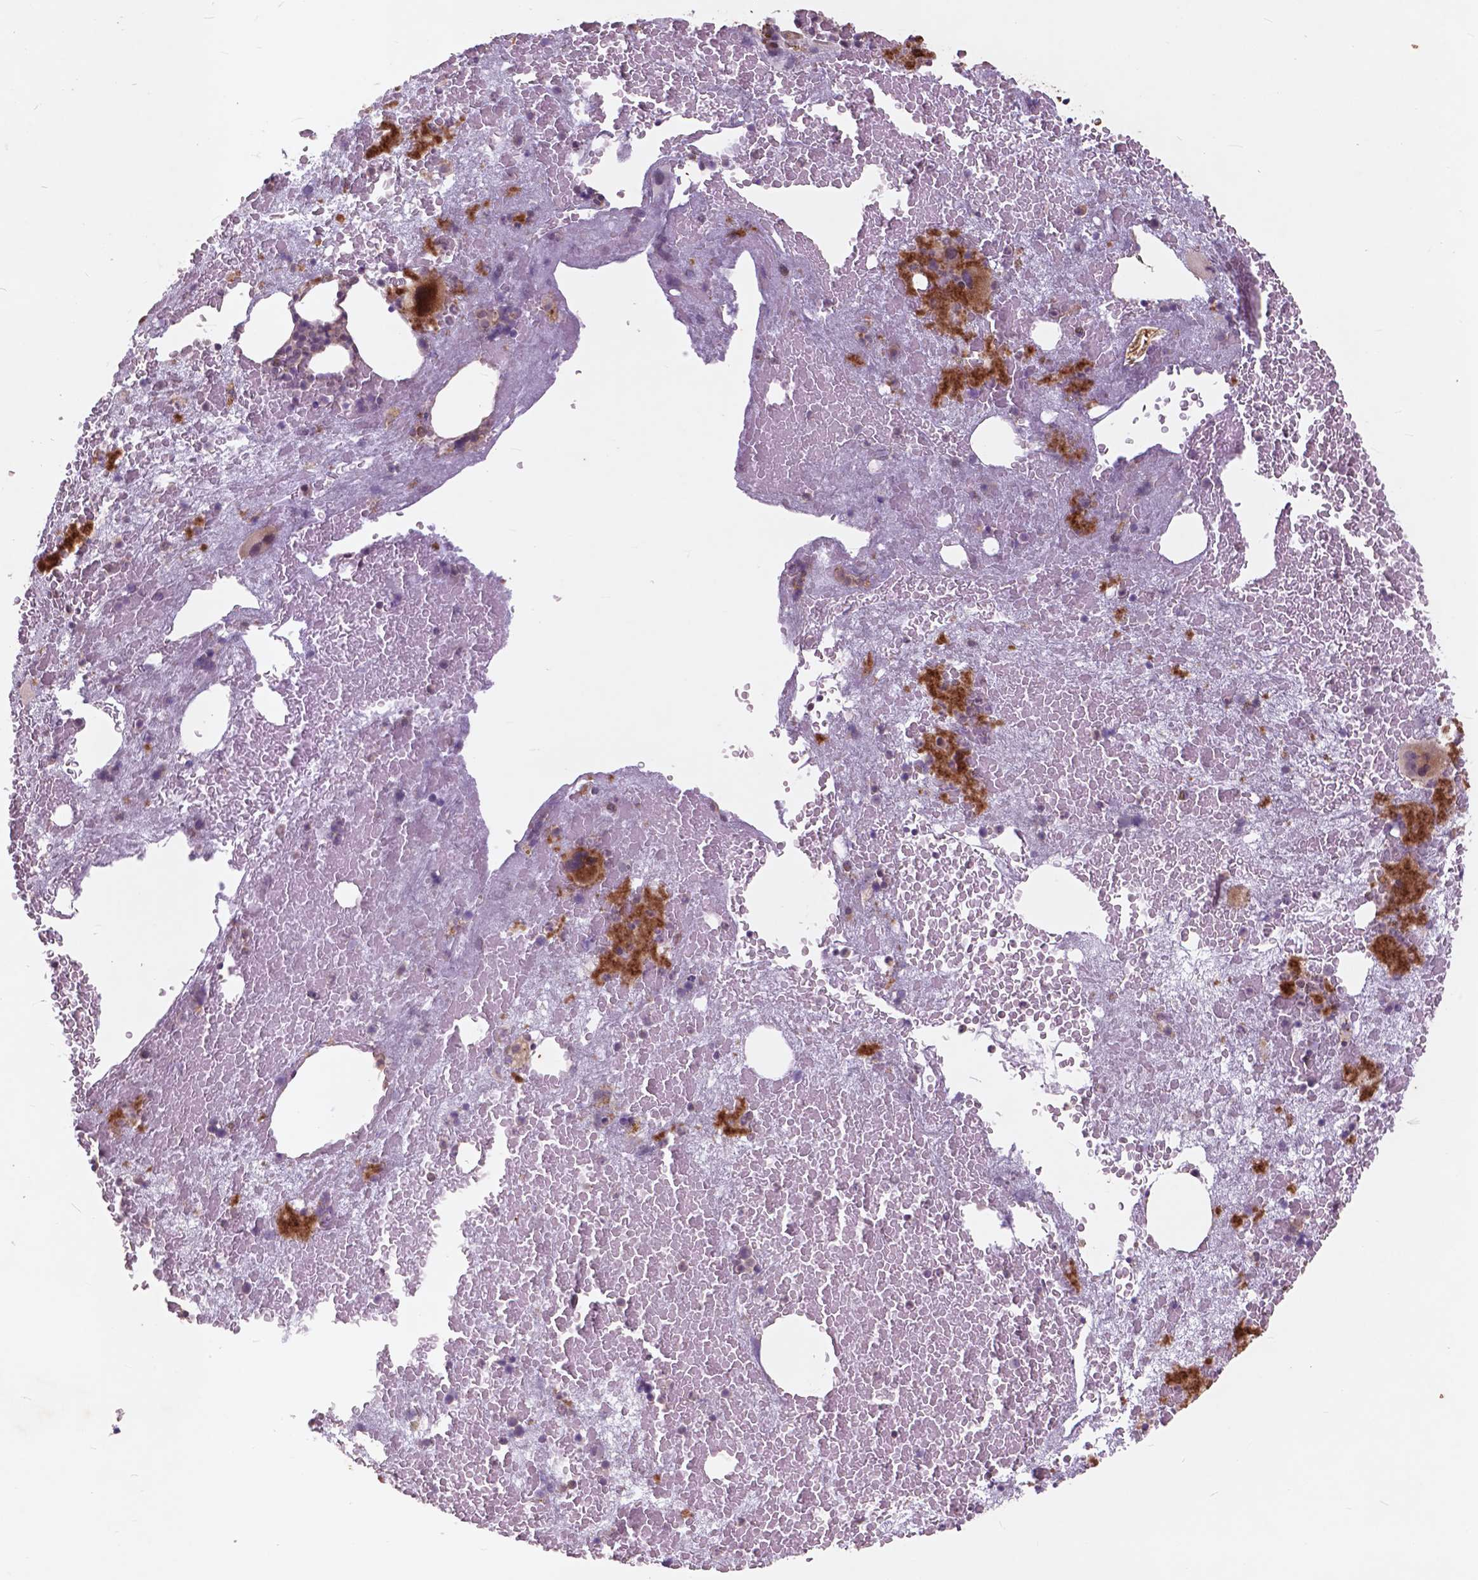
{"staining": {"intensity": "moderate", "quantity": "25%-75%", "location": "cytoplasmic/membranous"}, "tissue": "bone marrow", "cell_type": "Hematopoietic cells", "image_type": "normal", "snomed": [{"axis": "morphology", "description": "Normal tissue, NOS"}, {"axis": "topography", "description": "Bone marrow"}], "caption": "Bone marrow stained with a brown dye shows moderate cytoplasmic/membranous positive staining in approximately 25%-75% of hematopoietic cells.", "gene": "RFPL4B", "patient": {"sex": "male", "age": 81}}